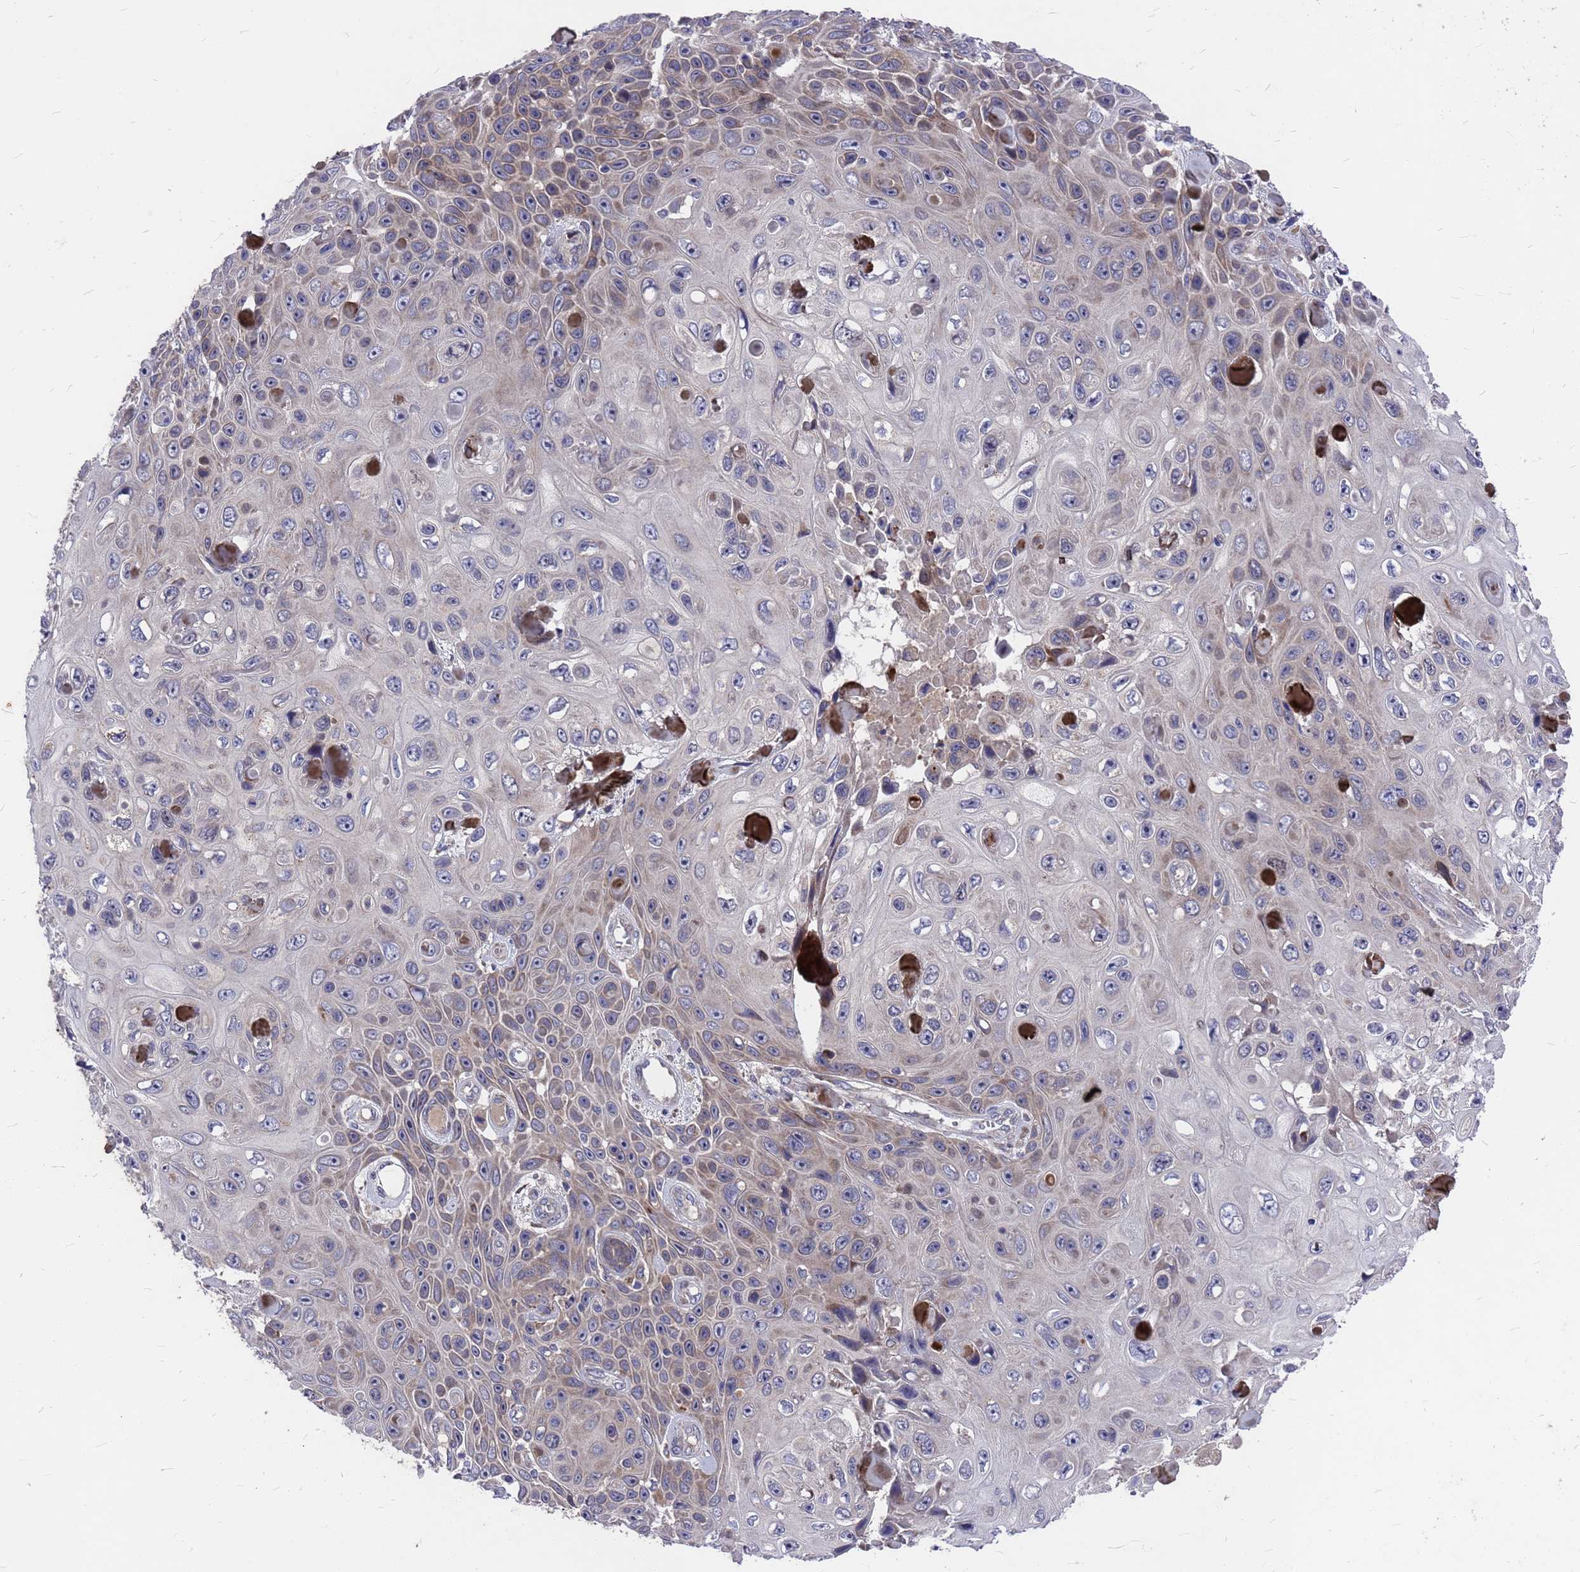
{"staining": {"intensity": "weak", "quantity": "<25%", "location": "cytoplasmic/membranous"}, "tissue": "skin cancer", "cell_type": "Tumor cells", "image_type": "cancer", "snomed": [{"axis": "morphology", "description": "Squamous cell carcinoma, NOS"}, {"axis": "topography", "description": "Skin"}], "caption": "Protein analysis of skin squamous cell carcinoma exhibits no significant expression in tumor cells.", "gene": "ZNF717", "patient": {"sex": "male", "age": 82}}